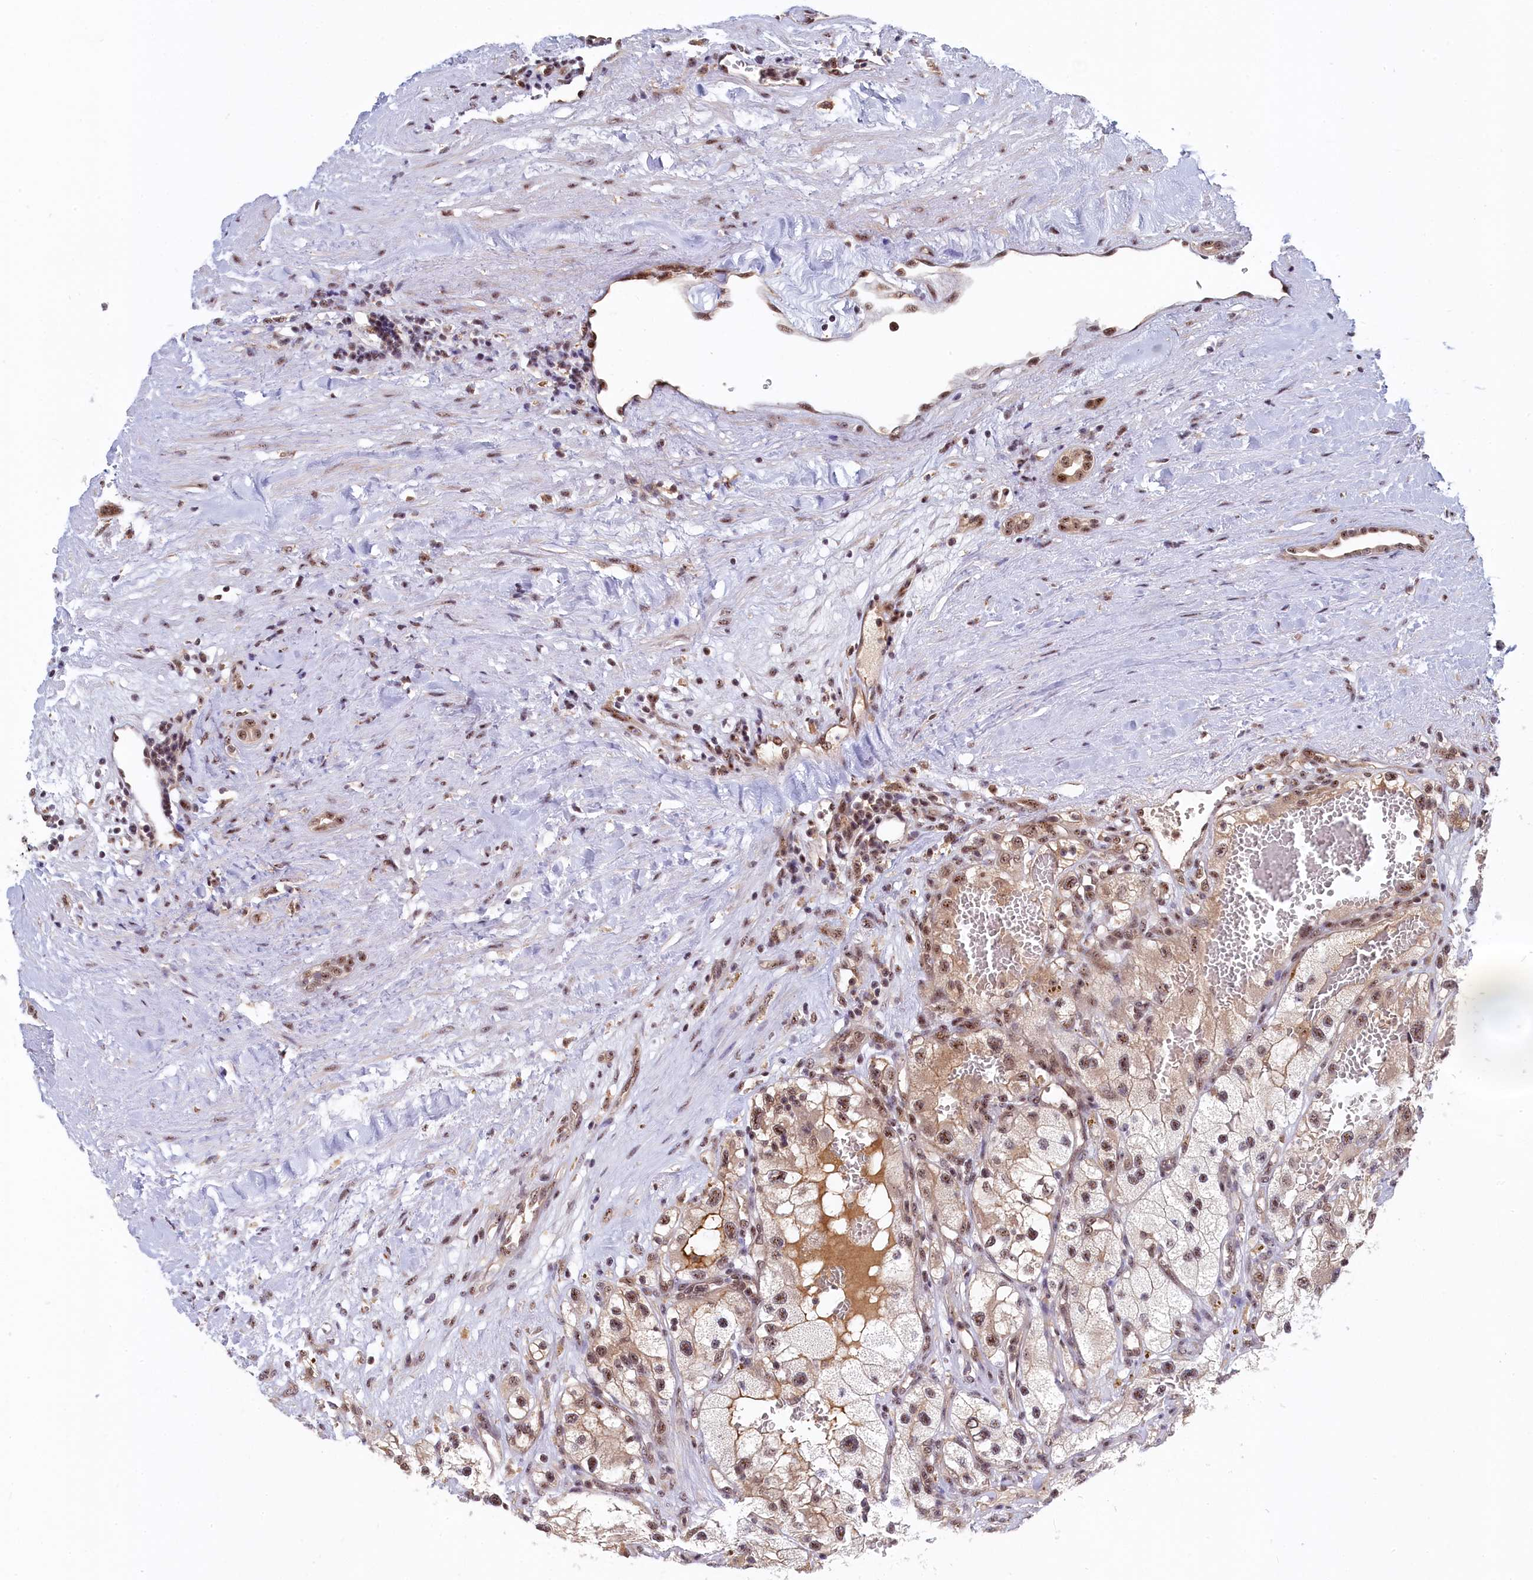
{"staining": {"intensity": "moderate", "quantity": ">75%", "location": "cytoplasmic/membranous,nuclear"}, "tissue": "renal cancer", "cell_type": "Tumor cells", "image_type": "cancer", "snomed": [{"axis": "morphology", "description": "Adenocarcinoma, NOS"}, {"axis": "topography", "description": "Kidney"}], "caption": "A brown stain highlights moderate cytoplasmic/membranous and nuclear expression of a protein in human renal adenocarcinoma tumor cells.", "gene": "TAB1", "patient": {"sex": "female", "age": 57}}